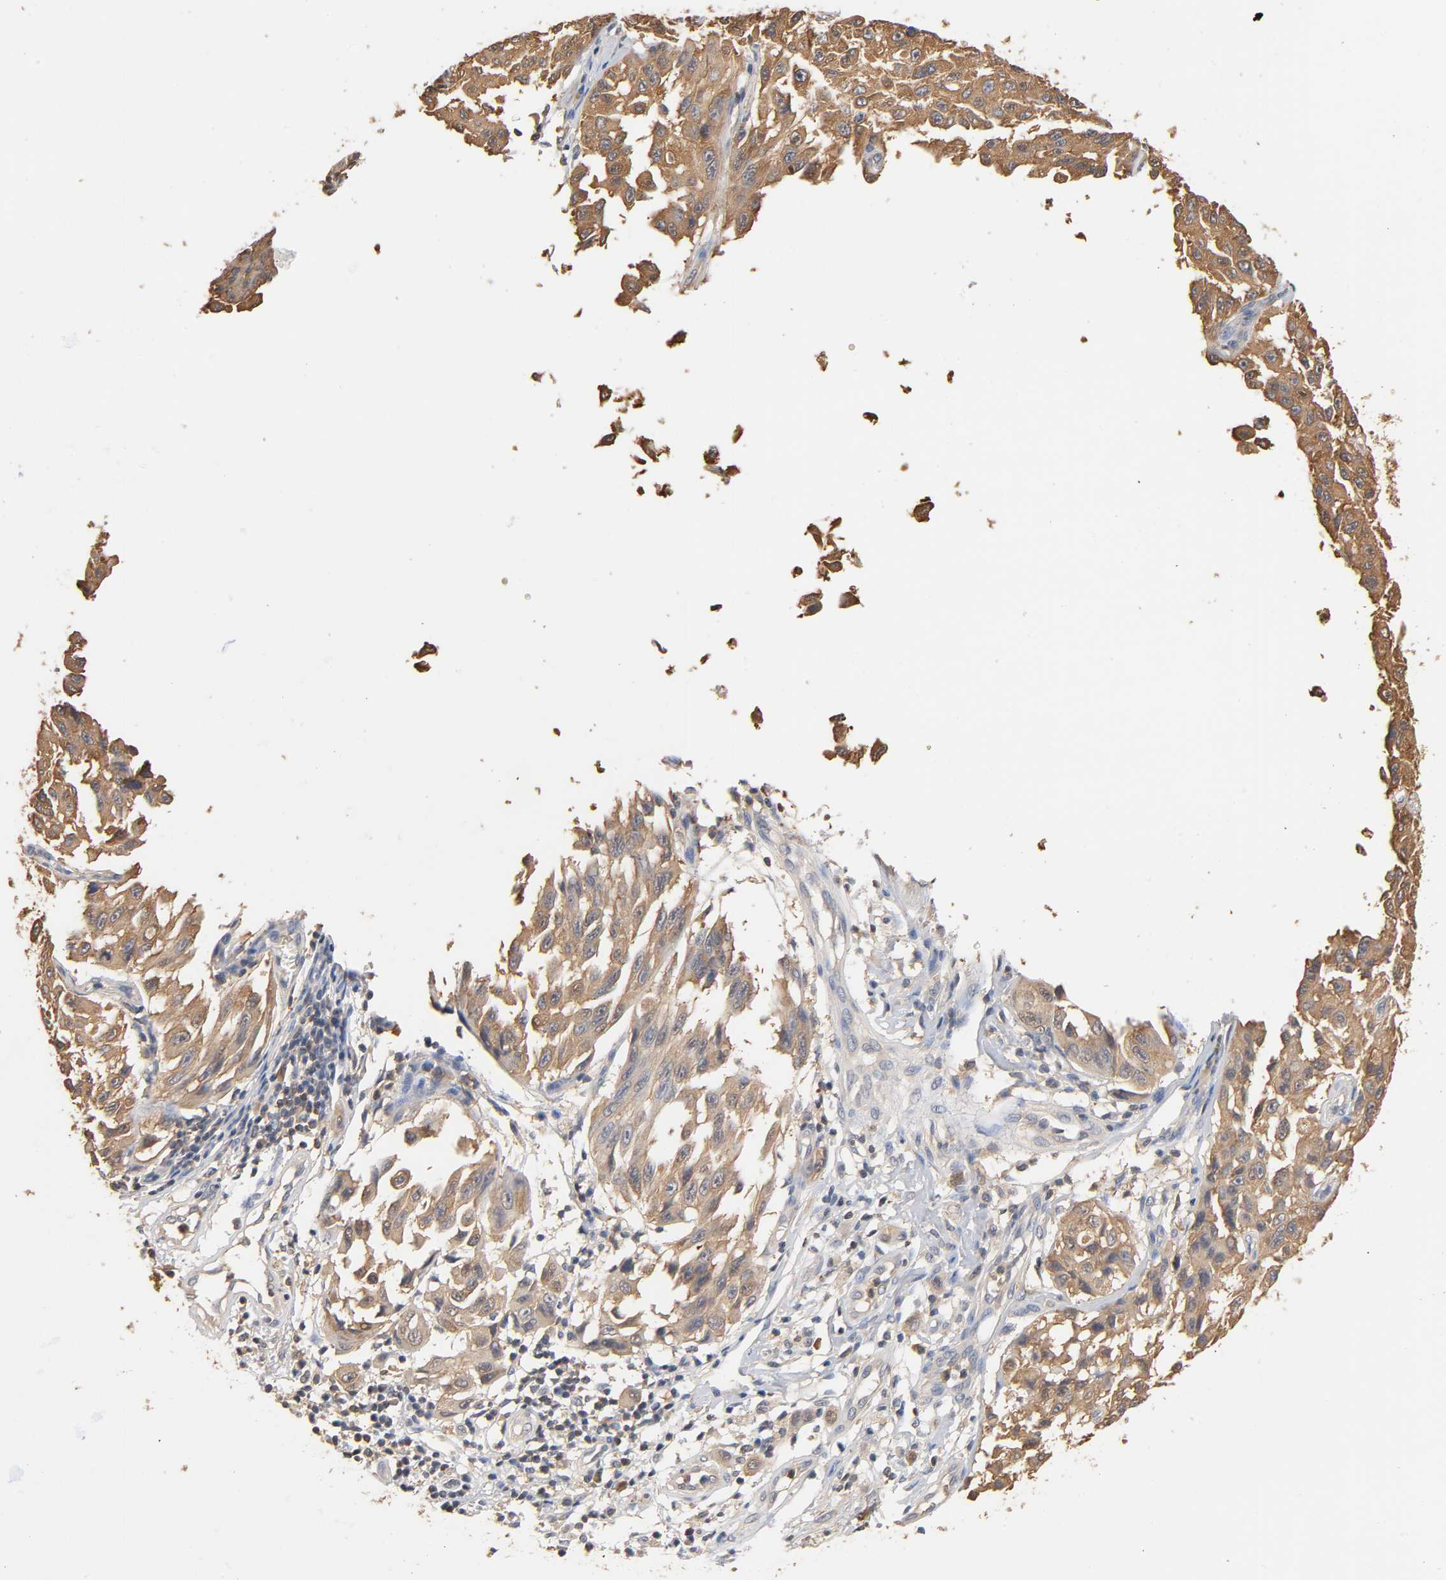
{"staining": {"intensity": "weak", "quantity": ">75%", "location": "cytoplasmic/membranous"}, "tissue": "melanoma", "cell_type": "Tumor cells", "image_type": "cancer", "snomed": [{"axis": "morphology", "description": "Malignant melanoma, NOS"}, {"axis": "topography", "description": "Skin"}], "caption": "This micrograph exhibits immunohistochemistry (IHC) staining of malignant melanoma, with low weak cytoplasmic/membranous expression in approximately >75% of tumor cells.", "gene": "ALDOA", "patient": {"sex": "male", "age": 30}}